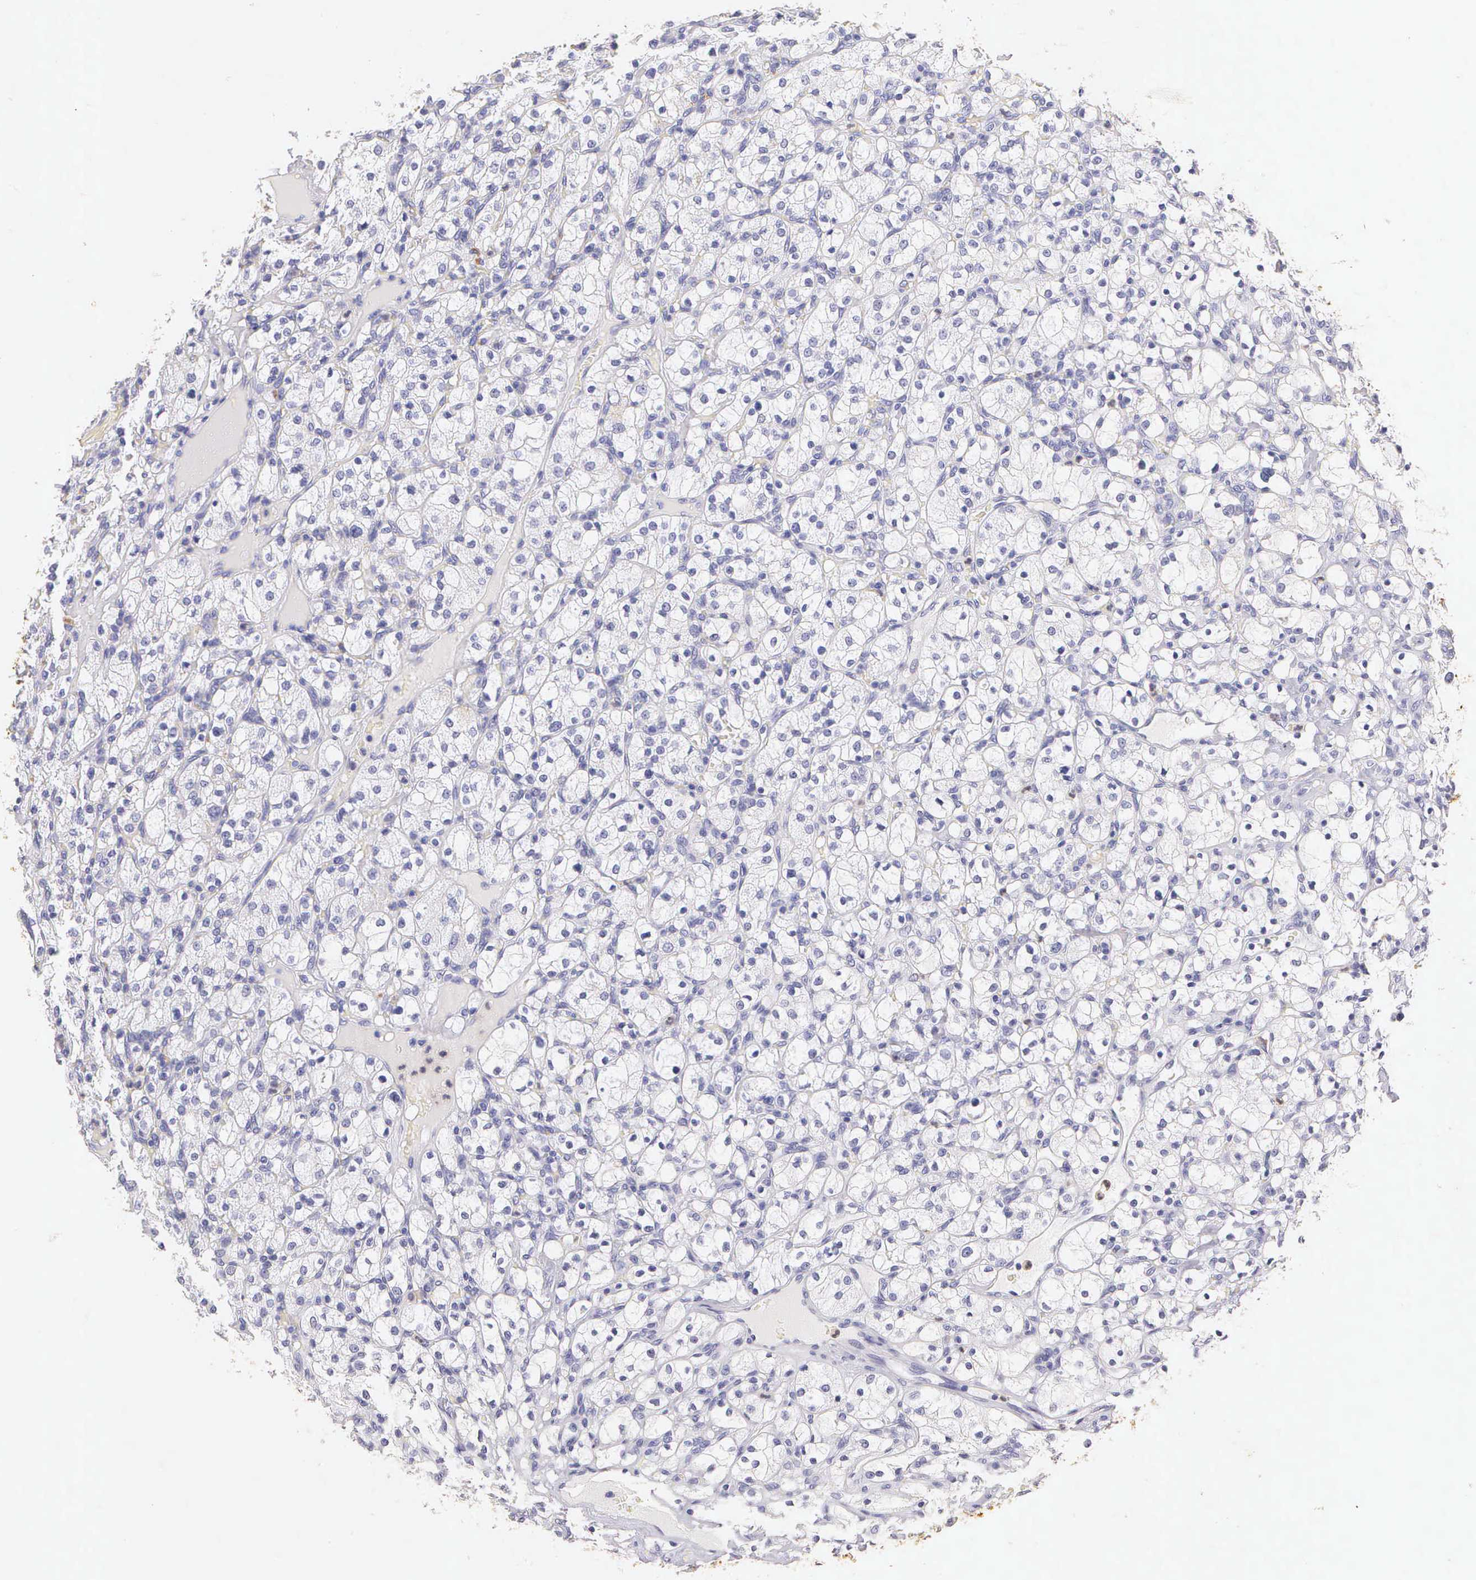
{"staining": {"intensity": "negative", "quantity": "none", "location": "none"}, "tissue": "renal cancer", "cell_type": "Tumor cells", "image_type": "cancer", "snomed": [{"axis": "morphology", "description": "Adenocarcinoma, NOS"}, {"axis": "topography", "description": "Kidney"}], "caption": "Tumor cells show no significant staining in renal cancer (adenocarcinoma).", "gene": "KRT17", "patient": {"sex": "female", "age": 83}}